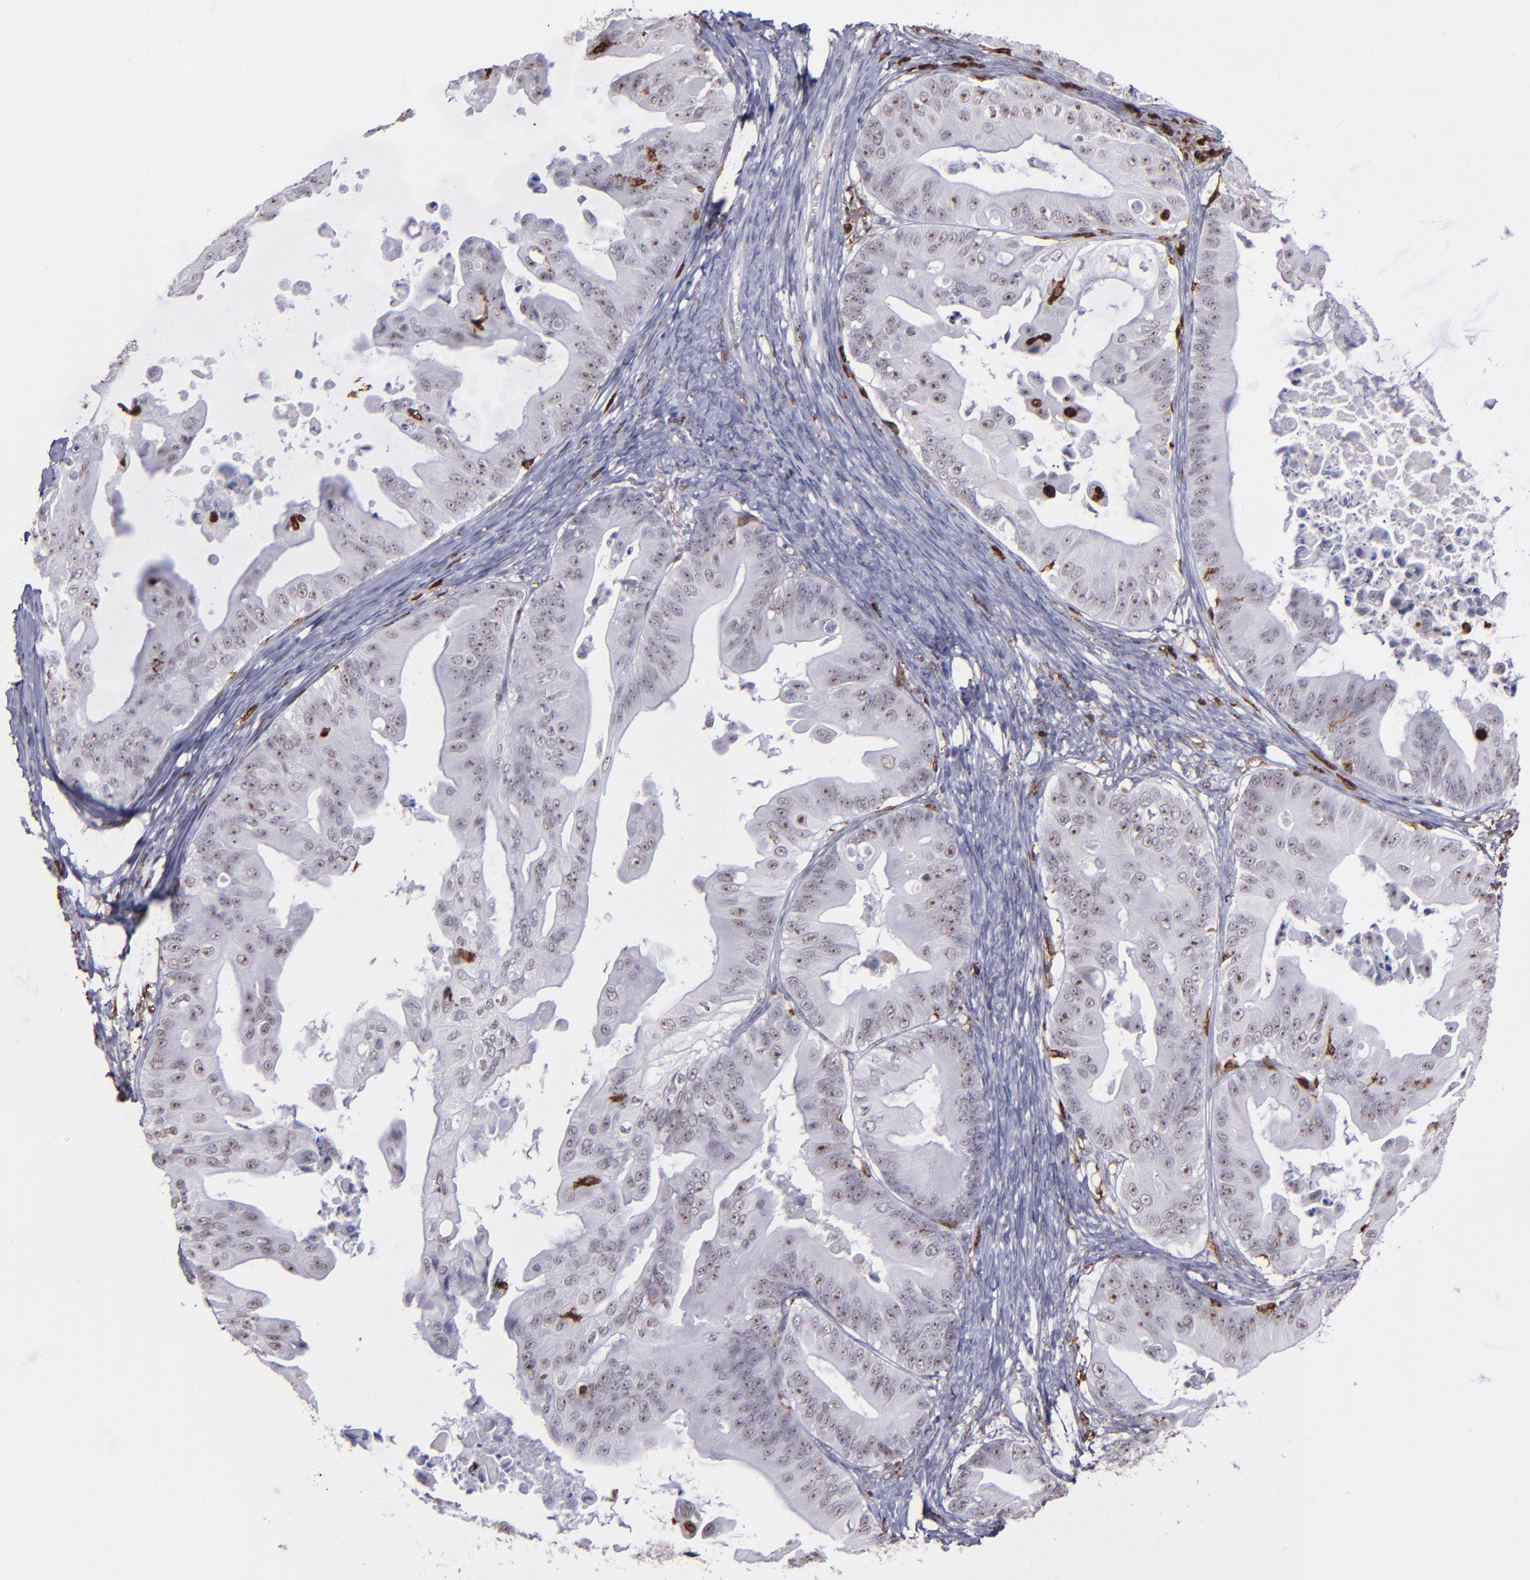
{"staining": {"intensity": "negative", "quantity": "none", "location": "none"}, "tissue": "ovarian cancer", "cell_type": "Tumor cells", "image_type": "cancer", "snomed": [{"axis": "morphology", "description": "Cystadenocarcinoma, mucinous, NOS"}, {"axis": "topography", "description": "Ovary"}], "caption": "Tumor cells are negative for protein expression in human ovarian mucinous cystadenocarcinoma.", "gene": "NCF2", "patient": {"sex": "female", "age": 37}}